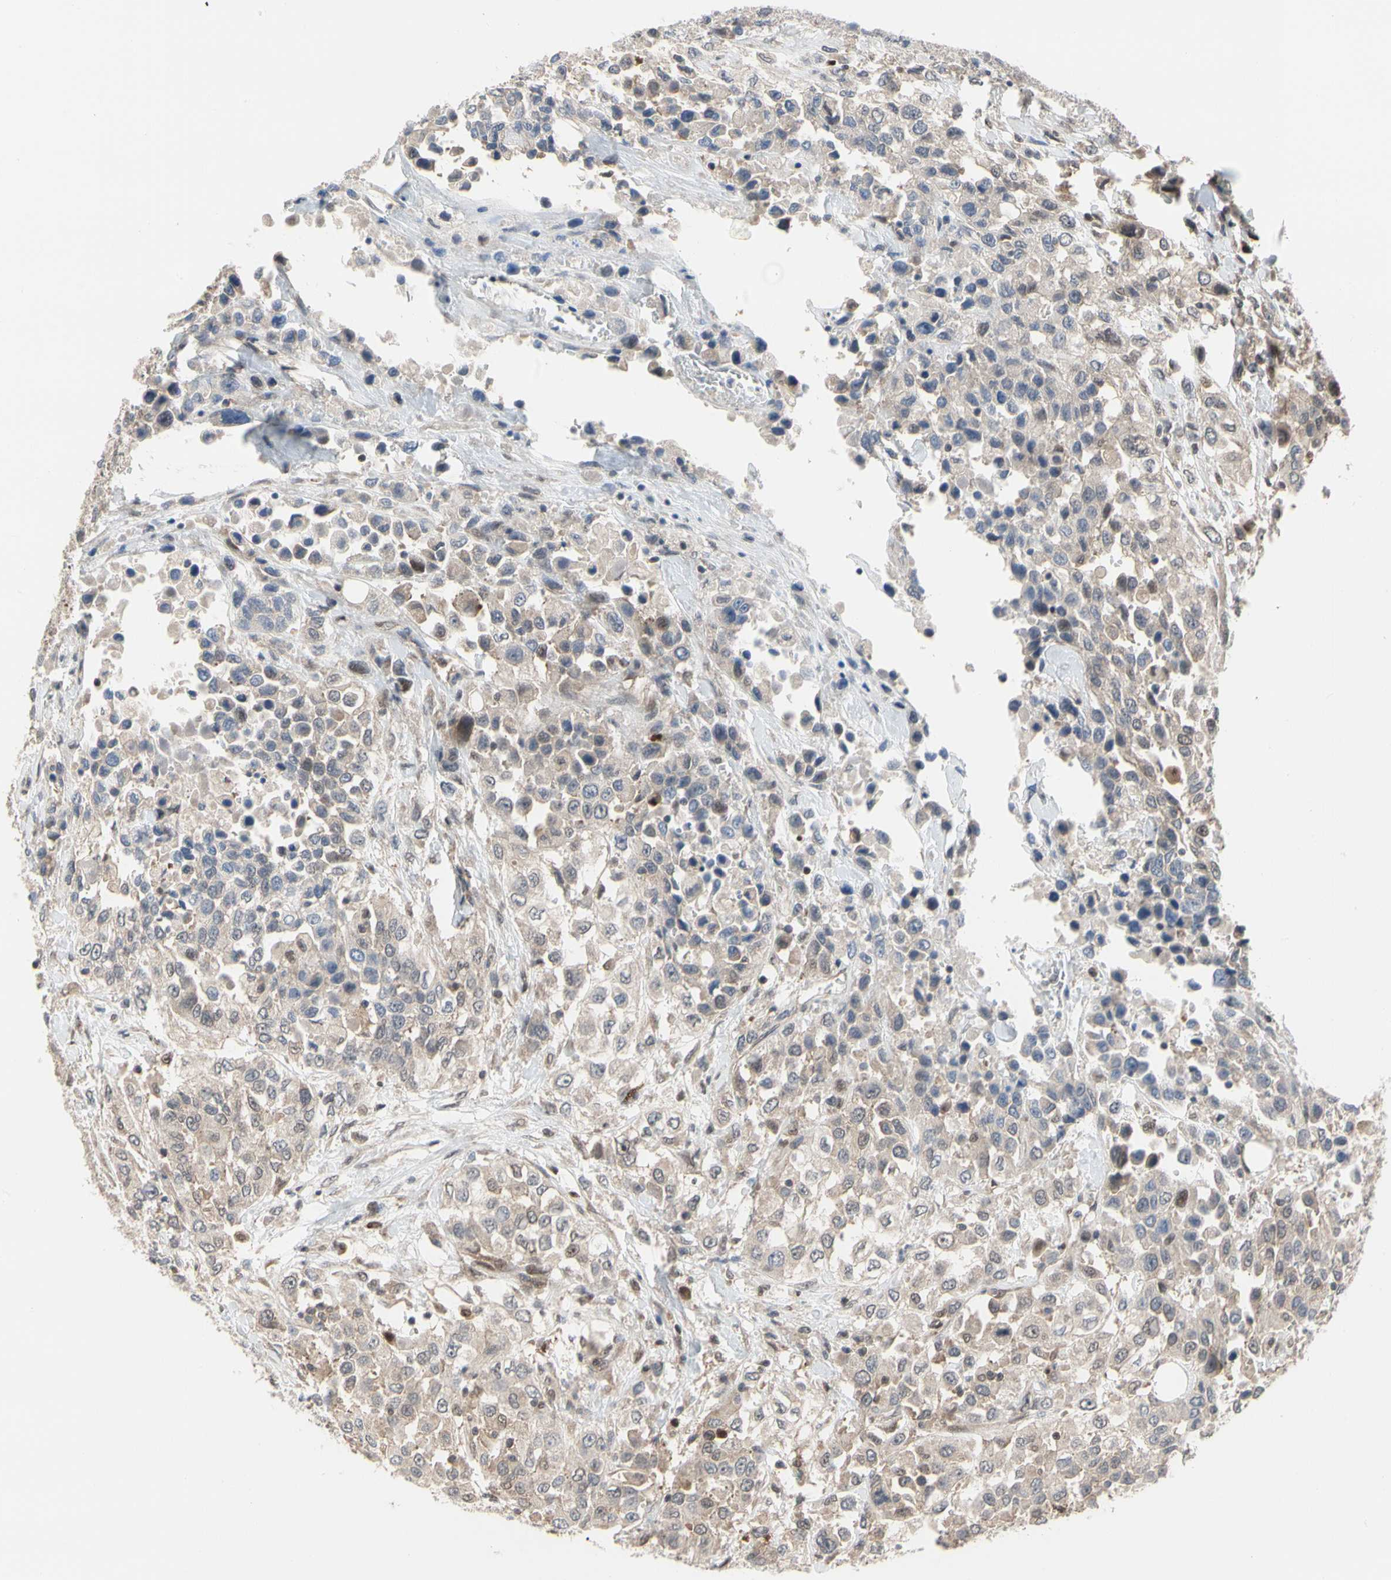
{"staining": {"intensity": "weak", "quantity": ">75%", "location": "cytoplasmic/membranous"}, "tissue": "urothelial cancer", "cell_type": "Tumor cells", "image_type": "cancer", "snomed": [{"axis": "morphology", "description": "Urothelial carcinoma, High grade"}, {"axis": "topography", "description": "Urinary bladder"}], "caption": "Weak cytoplasmic/membranous staining is seen in about >75% of tumor cells in urothelial cancer.", "gene": "CDK5", "patient": {"sex": "female", "age": 80}}